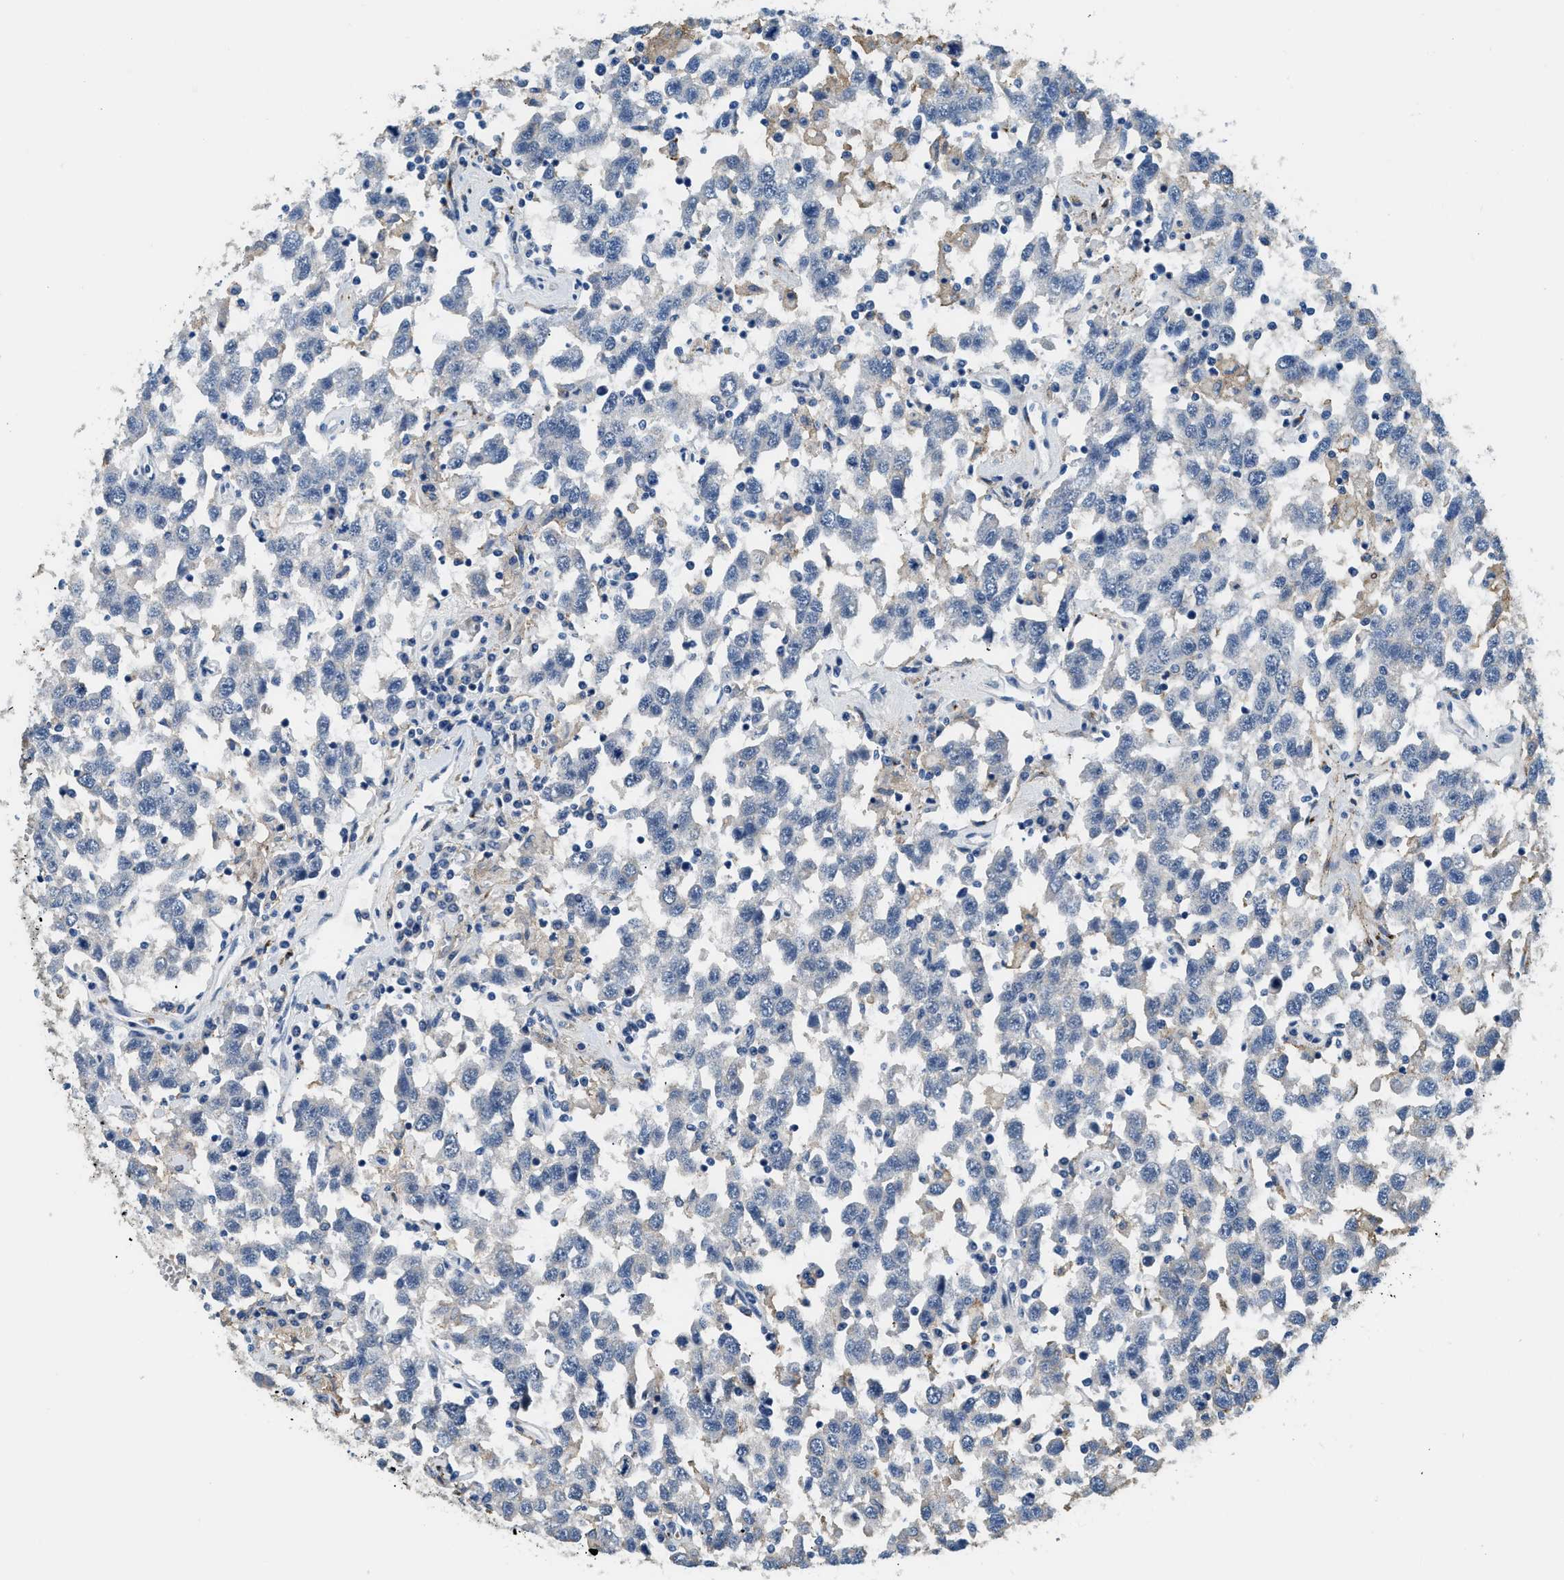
{"staining": {"intensity": "negative", "quantity": "none", "location": "none"}, "tissue": "testis cancer", "cell_type": "Tumor cells", "image_type": "cancer", "snomed": [{"axis": "morphology", "description": "Seminoma, NOS"}, {"axis": "topography", "description": "Testis"}], "caption": "Immunohistochemistry (IHC) micrograph of neoplastic tissue: human testis cancer stained with DAB reveals no significant protein expression in tumor cells.", "gene": "LRP1", "patient": {"sex": "male", "age": 41}}